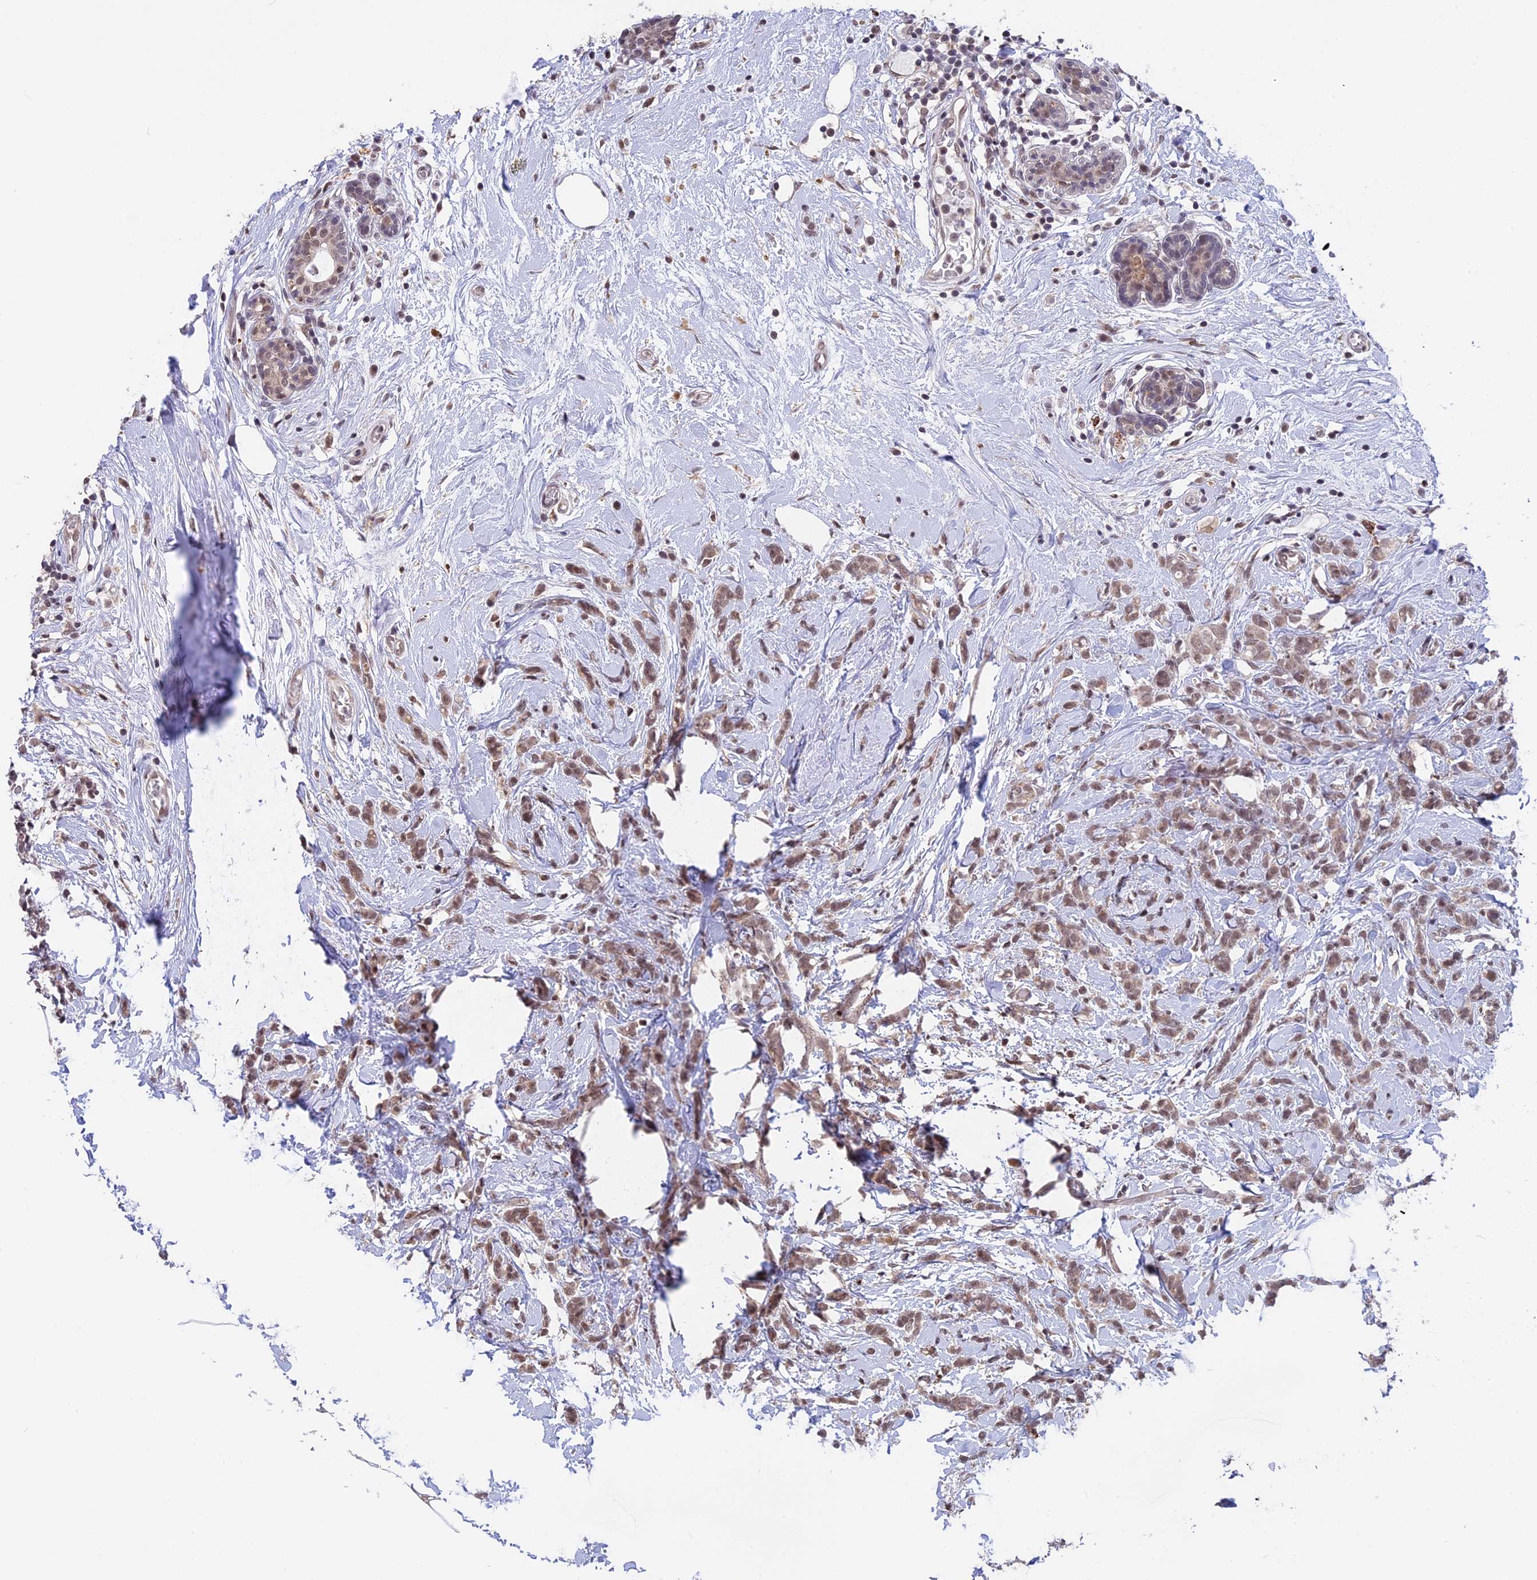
{"staining": {"intensity": "weak", "quantity": ">75%", "location": "nuclear"}, "tissue": "breast cancer", "cell_type": "Tumor cells", "image_type": "cancer", "snomed": [{"axis": "morphology", "description": "Lobular carcinoma"}, {"axis": "topography", "description": "Breast"}], "caption": "Breast cancer (lobular carcinoma) was stained to show a protein in brown. There is low levels of weak nuclear positivity in about >75% of tumor cells.", "gene": "POLR2C", "patient": {"sex": "female", "age": 58}}